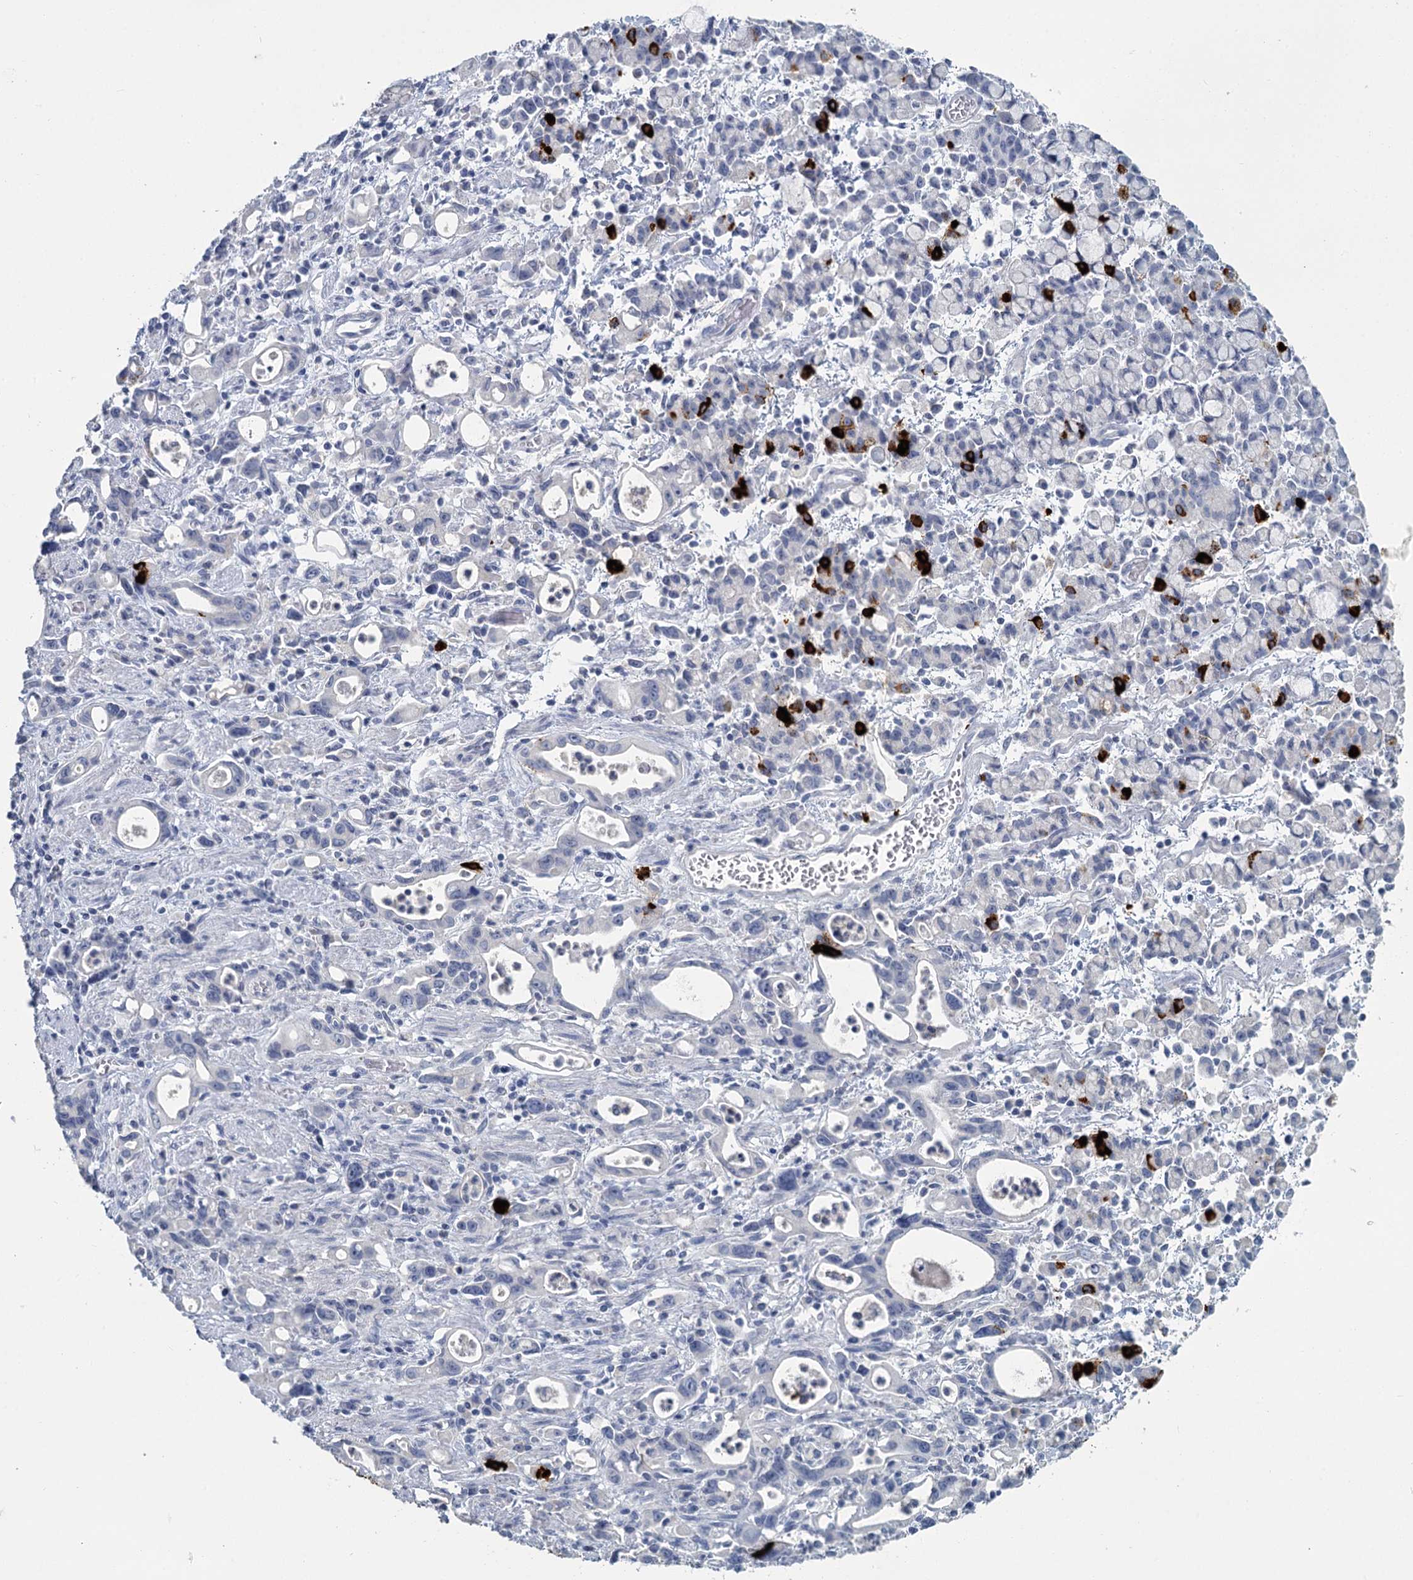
{"staining": {"intensity": "negative", "quantity": "none", "location": "none"}, "tissue": "stomach cancer", "cell_type": "Tumor cells", "image_type": "cancer", "snomed": [{"axis": "morphology", "description": "Adenocarcinoma, NOS"}, {"axis": "topography", "description": "Stomach, lower"}], "caption": "Tumor cells show no significant expression in stomach cancer (adenocarcinoma). The staining was performed using DAB (3,3'-diaminobenzidine) to visualize the protein expression in brown, while the nuclei were stained in blue with hematoxylin (Magnification: 20x).", "gene": "CHGA", "patient": {"sex": "female", "age": 43}}